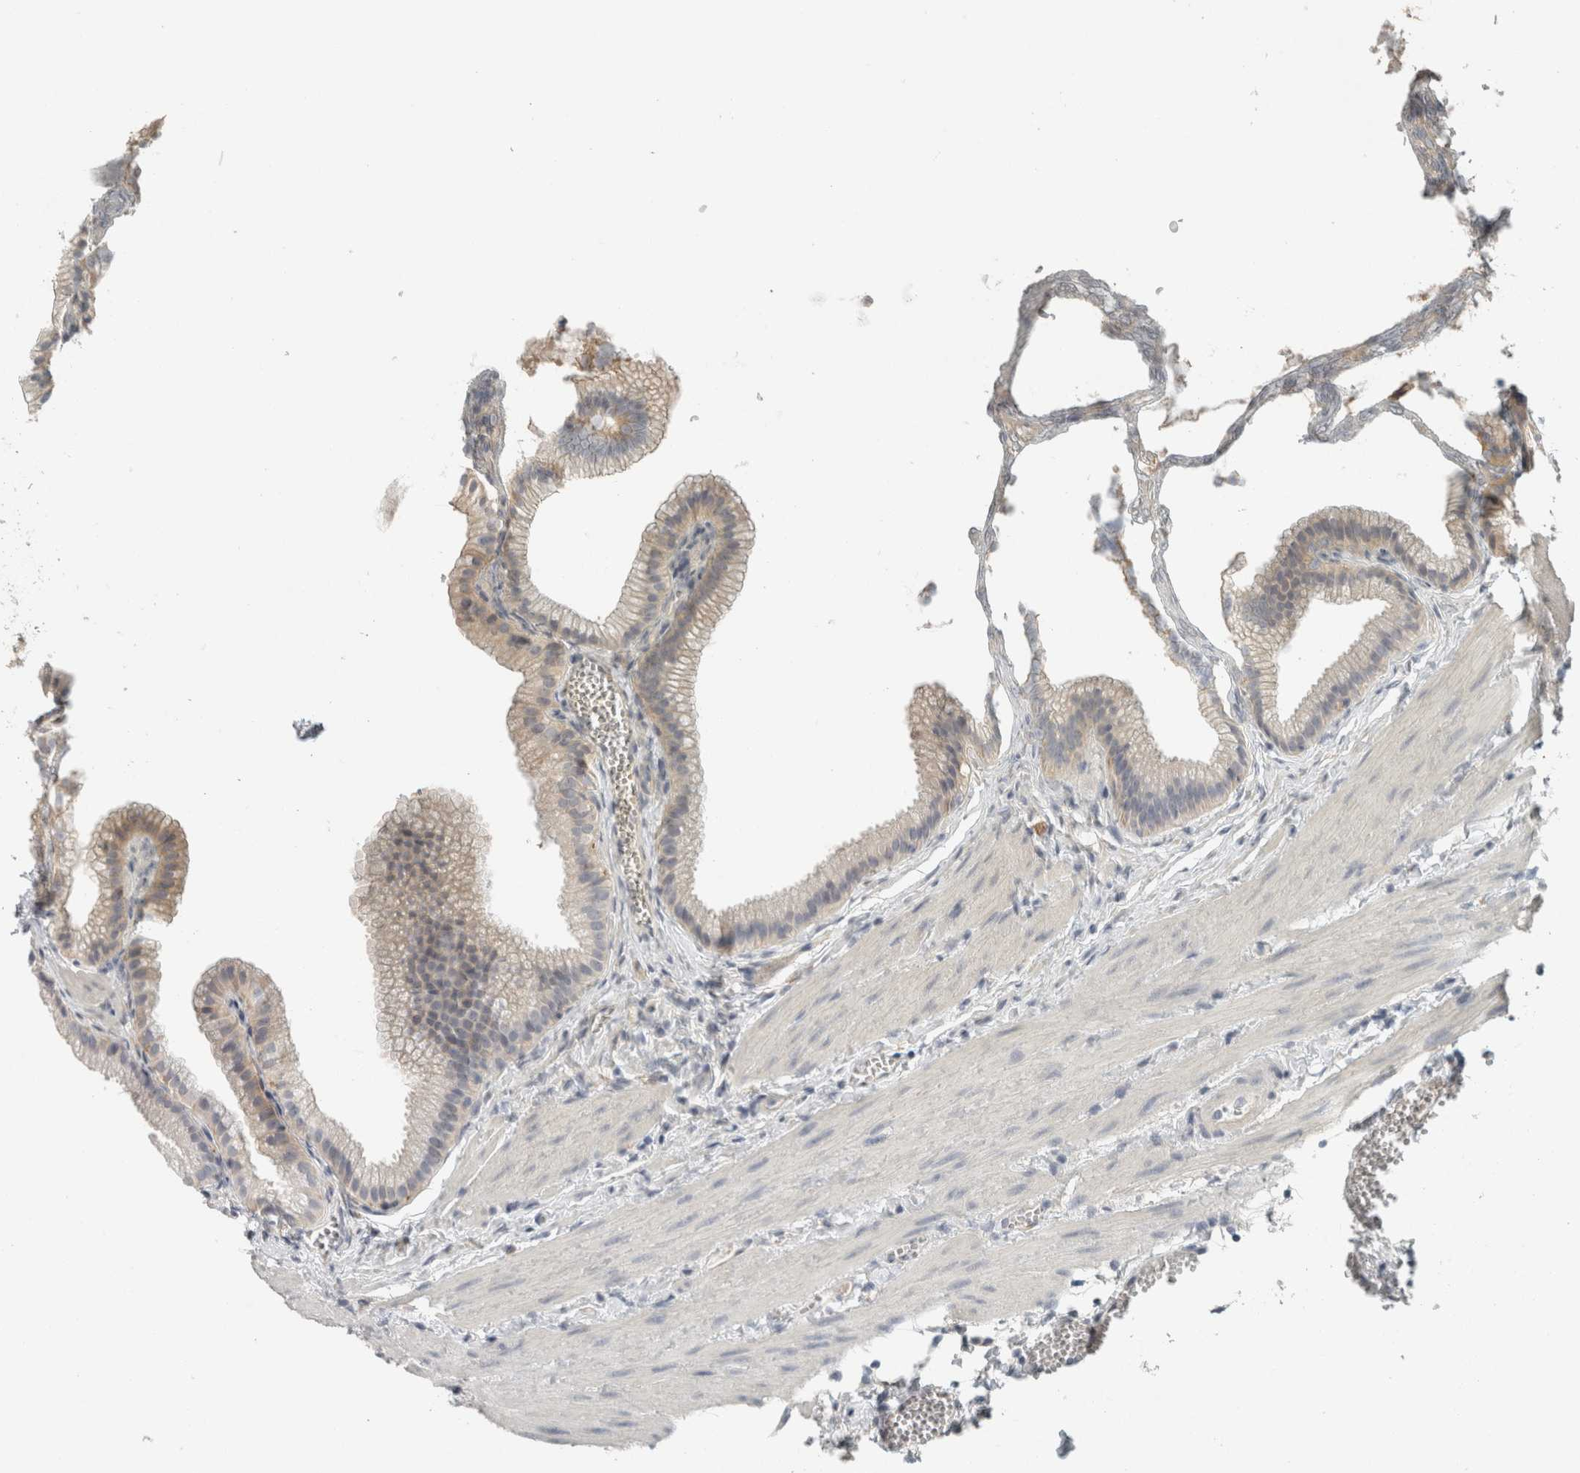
{"staining": {"intensity": "weak", "quantity": "<25%", "location": "cytoplasmic/membranous"}, "tissue": "gallbladder", "cell_type": "Glandular cells", "image_type": "normal", "snomed": [{"axis": "morphology", "description": "Normal tissue, NOS"}, {"axis": "topography", "description": "Gallbladder"}], "caption": "Histopathology image shows no protein positivity in glandular cells of benign gallbladder.", "gene": "SCIN", "patient": {"sex": "male", "age": 38}}